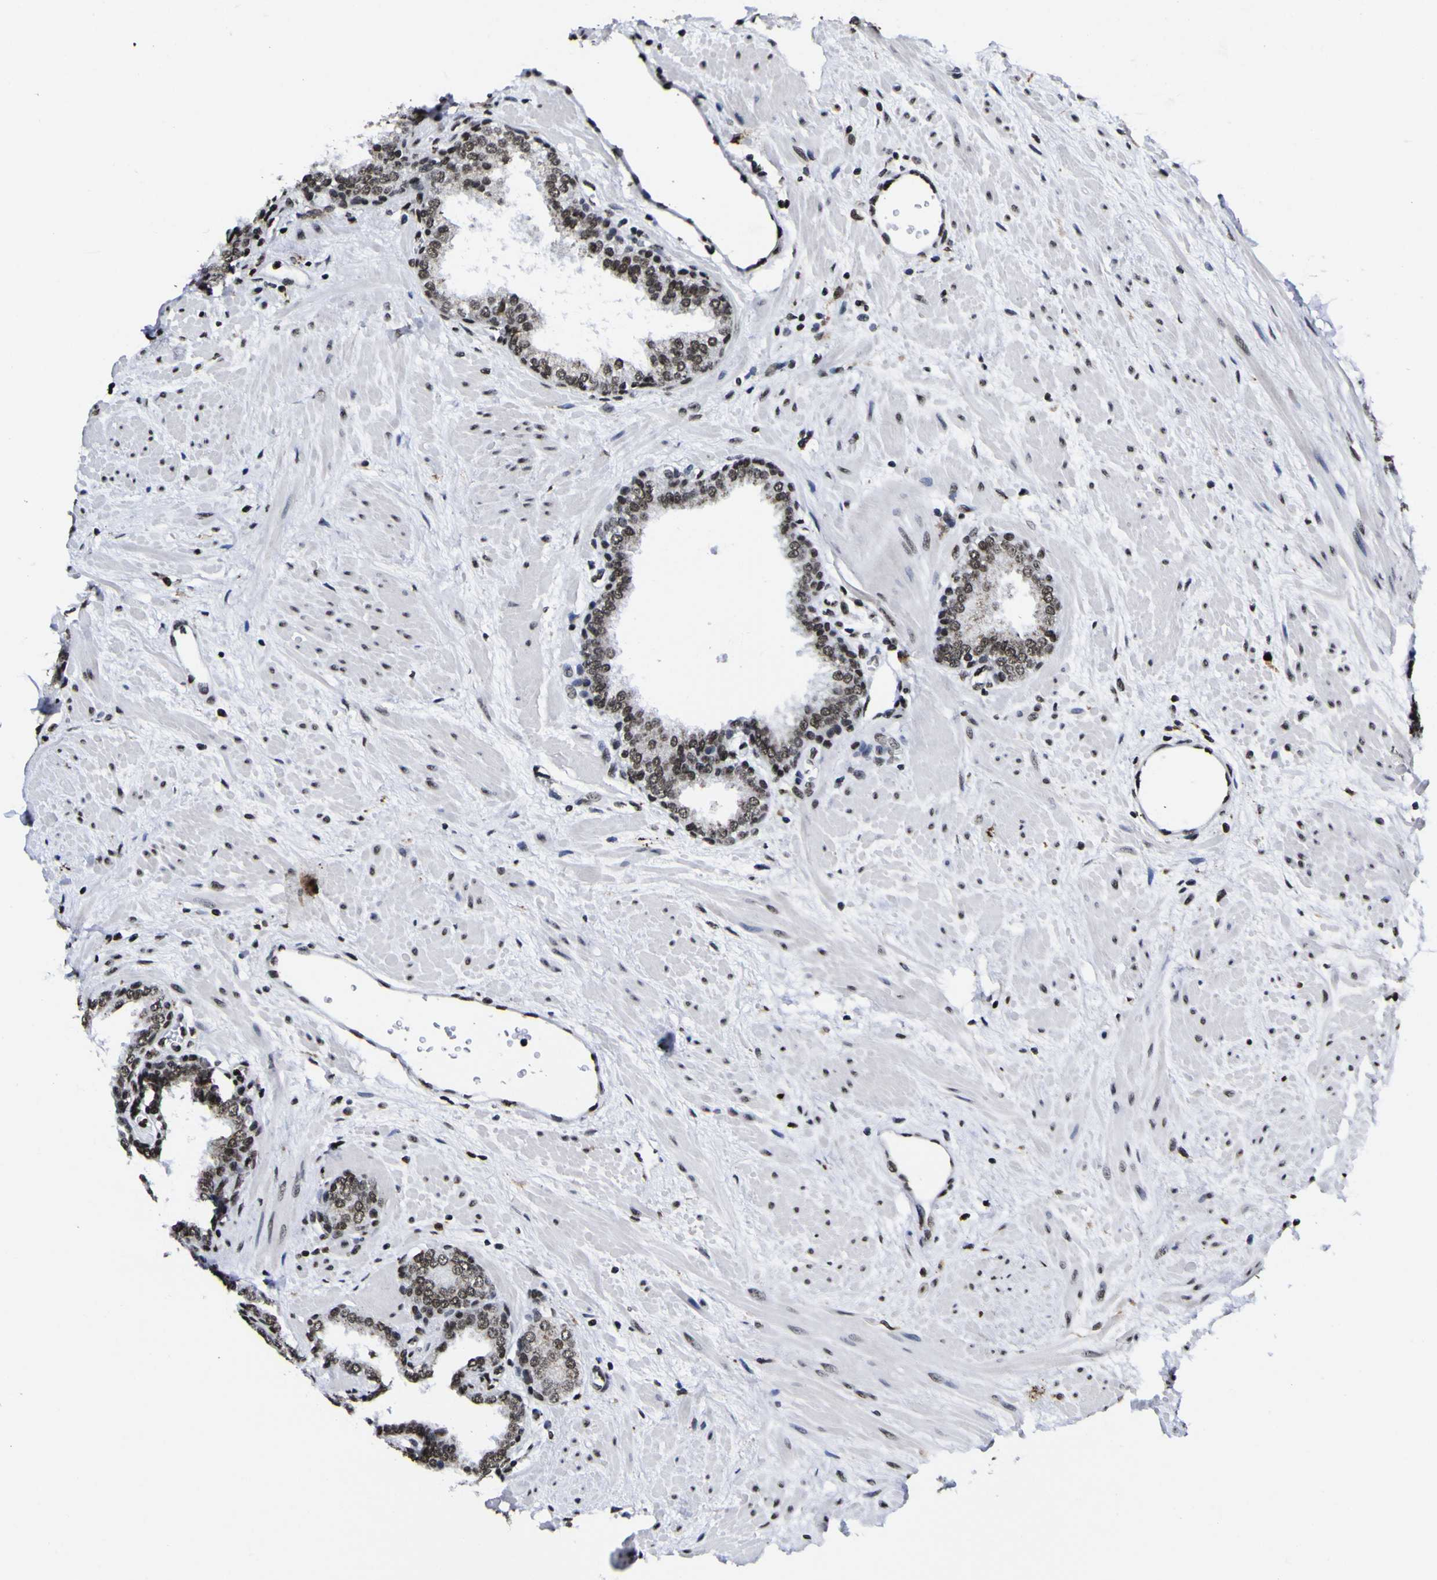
{"staining": {"intensity": "moderate", "quantity": ">75%", "location": "nuclear"}, "tissue": "prostate", "cell_type": "Glandular cells", "image_type": "normal", "snomed": [{"axis": "morphology", "description": "Normal tissue, NOS"}, {"axis": "topography", "description": "Prostate"}], "caption": "A histopathology image of prostate stained for a protein displays moderate nuclear brown staining in glandular cells. The staining was performed using DAB, with brown indicating positive protein expression. Nuclei are stained blue with hematoxylin.", "gene": "PIAS1", "patient": {"sex": "male", "age": 51}}